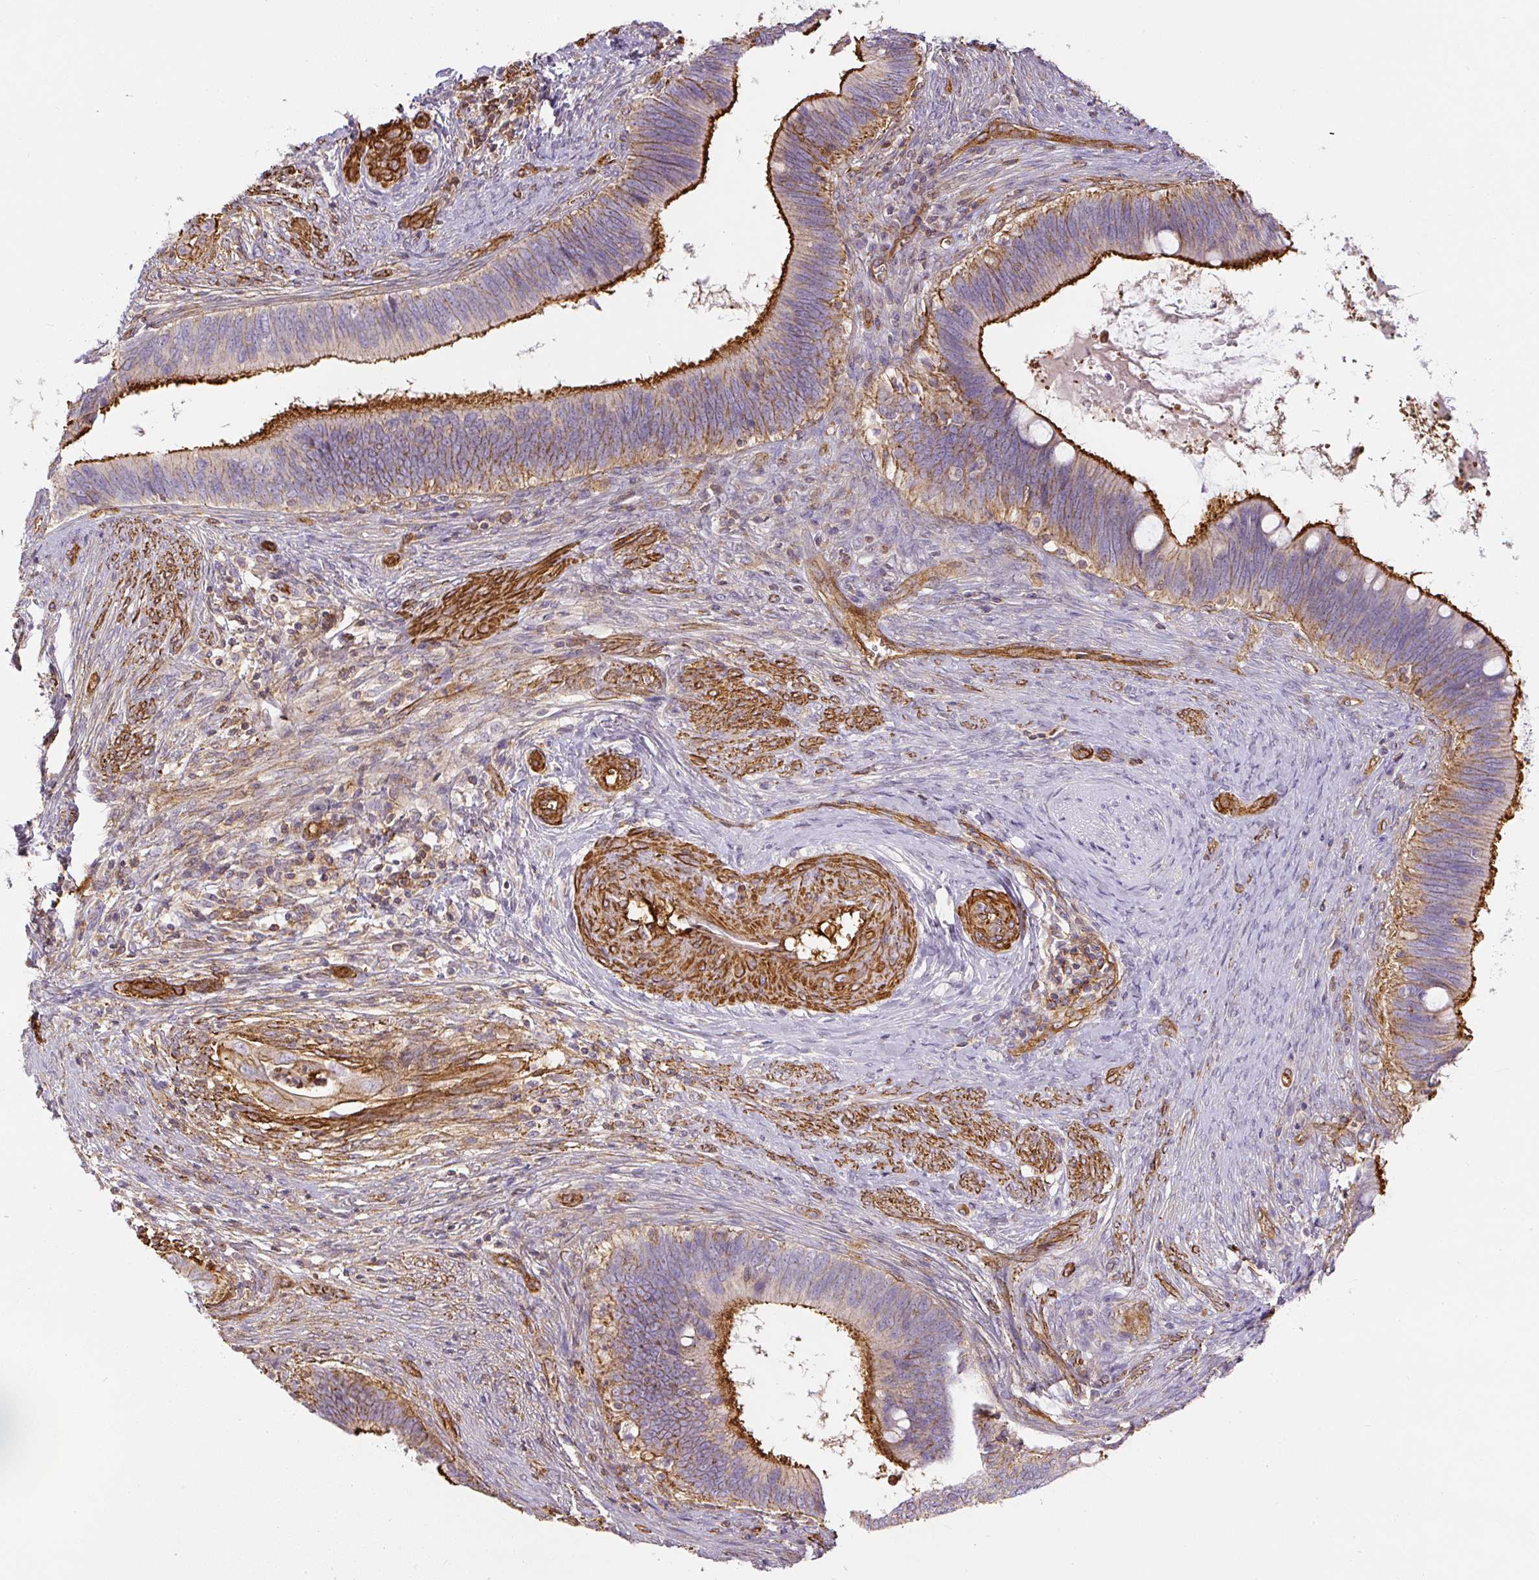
{"staining": {"intensity": "strong", "quantity": "25%-75%", "location": "cytoplasmic/membranous"}, "tissue": "cervical cancer", "cell_type": "Tumor cells", "image_type": "cancer", "snomed": [{"axis": "morphology", "description": "Adenocarcinoma, NOS"}, {"axis": "topography", "description": "Cervix"}], "caption": "Adenocarcinoma (cervical) was stained to show a protein in brown. There is high levels of strong cytoplasmic/membranous expression in about 25%-75% of tumor cells.", "gene": "MYL12A", "patient": {"sex": "female", "age": 42}}